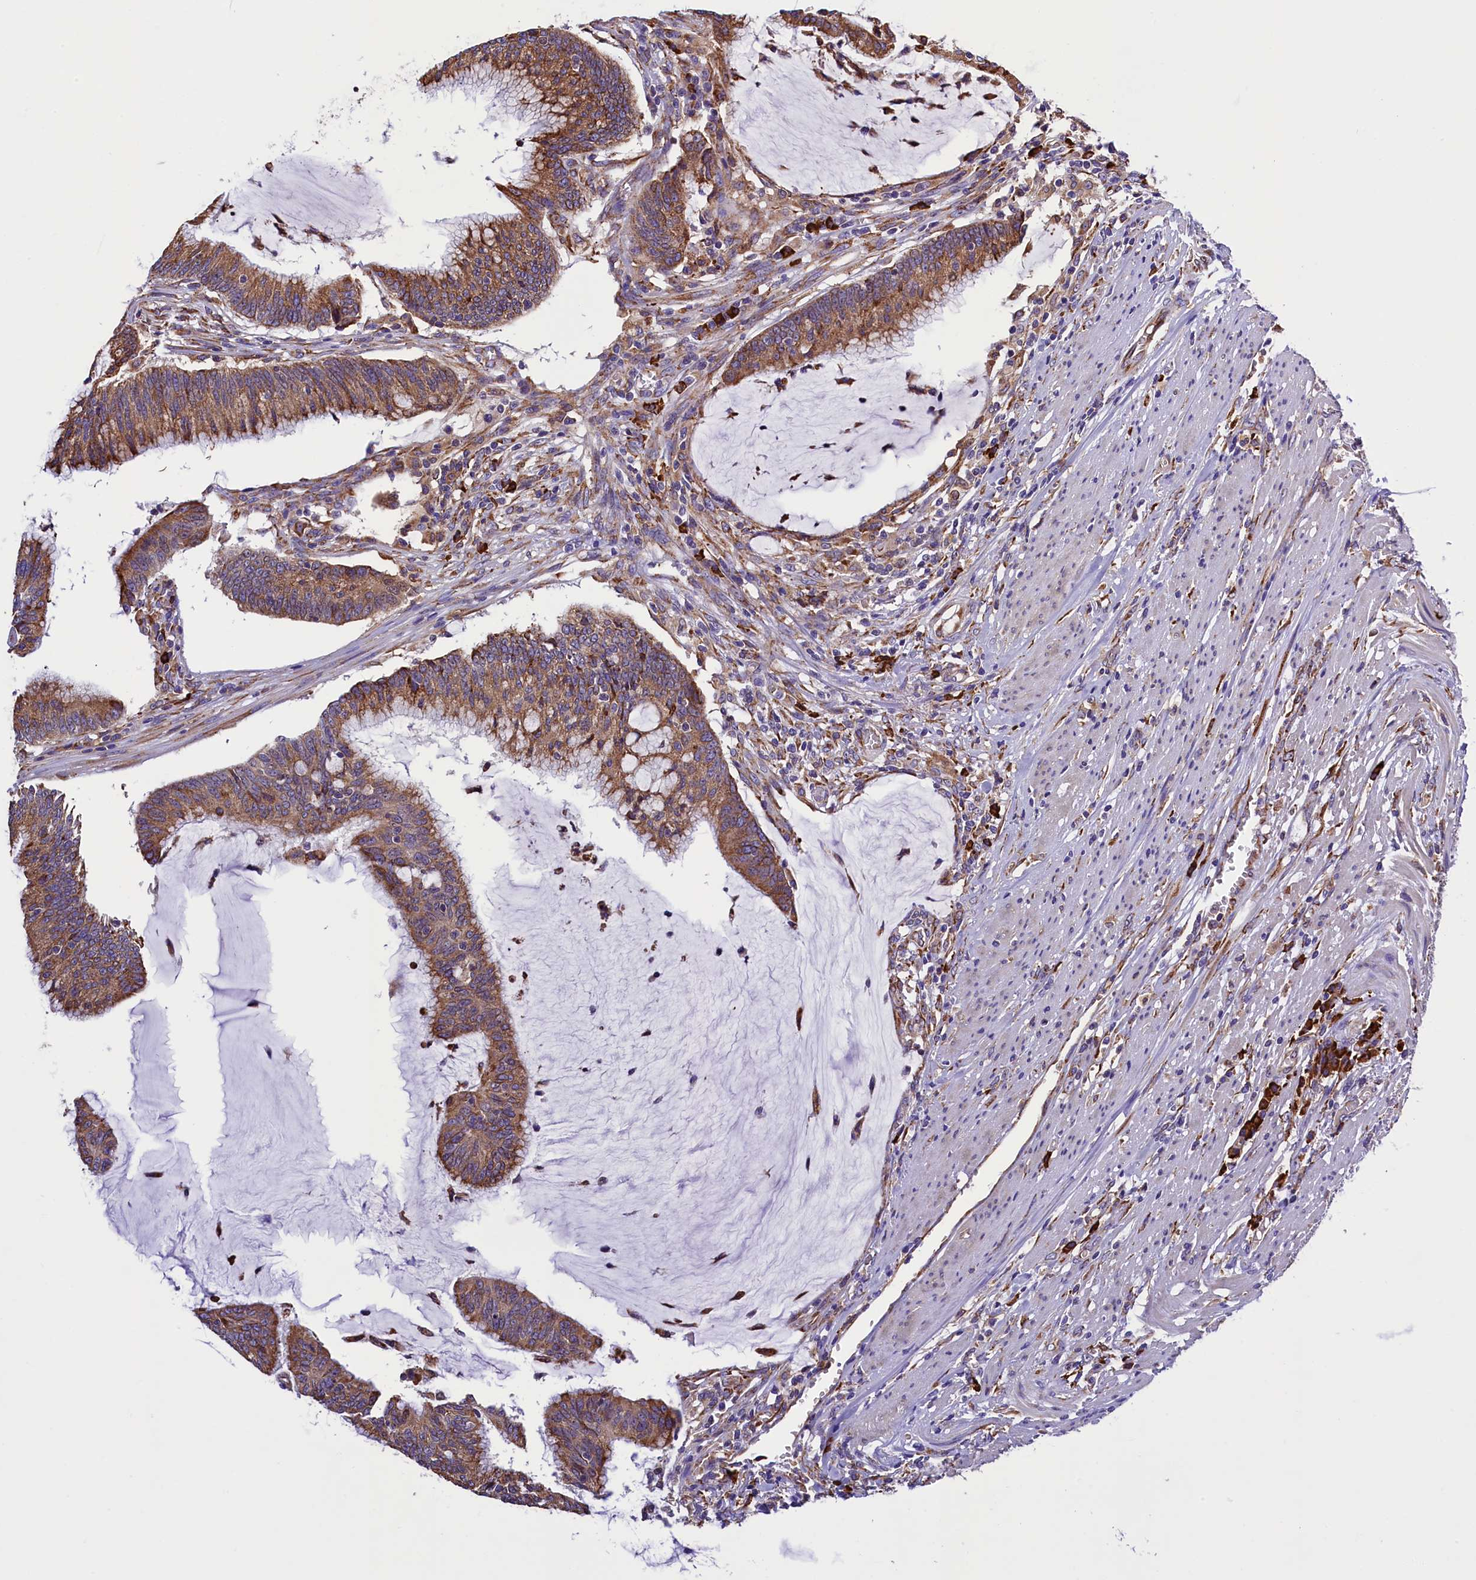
{"staining": {"intensity": "moderate", "quantity": ">75%", "location": "cytoplasmic/membranous"}, "tissue": "colorectal cancer", "cell_type": "Tumor cells", "image_type": "cancer", "snomed": [{"axis": "morphology", "description": "Adenocarcinoma, NOS"}, {"axis": "topography", "description": "Rectum"}], "caption": "Immunohistochemical staining of human colorectal cancer displays medium levels of moderate cytoplasmic/membranous protein expression in approximately >75% of tumor cells. The staining was performed using DAB (3,3'-diaminobenzidine), with brown indicating positive protein expression. Nuclei are stained blue with hematoxylin.", "gene": "CAPS2", "patient": {"sex": "female", "age": 77}}